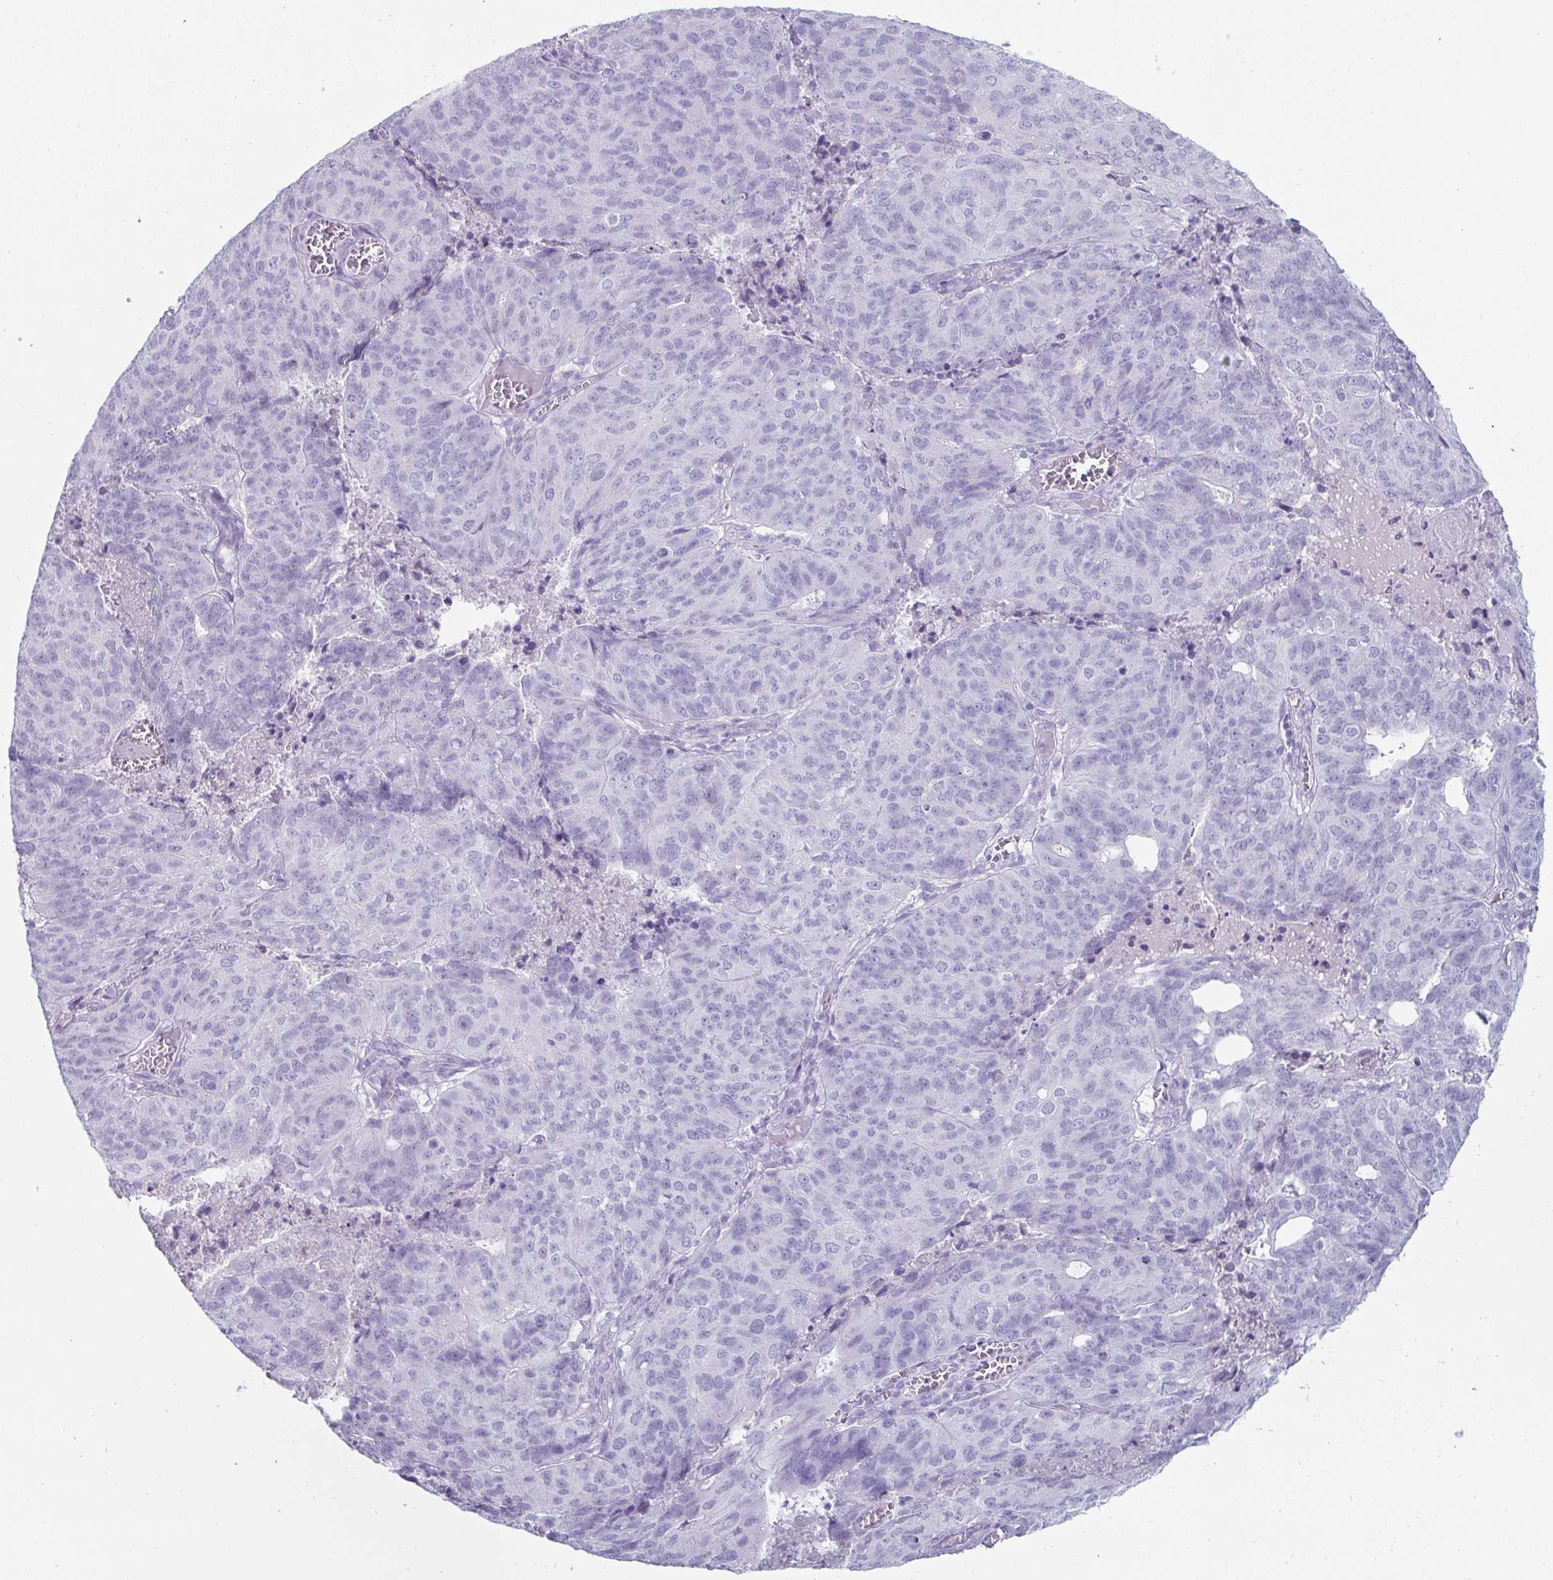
{"staining": {"intensity": "negative", "quantity": "none", "location": "none"}, "tissue": "endometrial cancer", "cell_type": "Tumor cells", "image_type": "cancer", "snomed": [{"axis": "morphology", "description": "Adenocarcinoma, NOS"}, {"axis": "topography", "description": "Endometrium"}], "caption": "DAB (3,3'-diaminobenzidine) immunohistochemical staining of human endometrial adenocarcinoma displays no significant positivity in tumor cells.", "gene": "CREG2", "patient": {"sex": "female", "age": 82}}